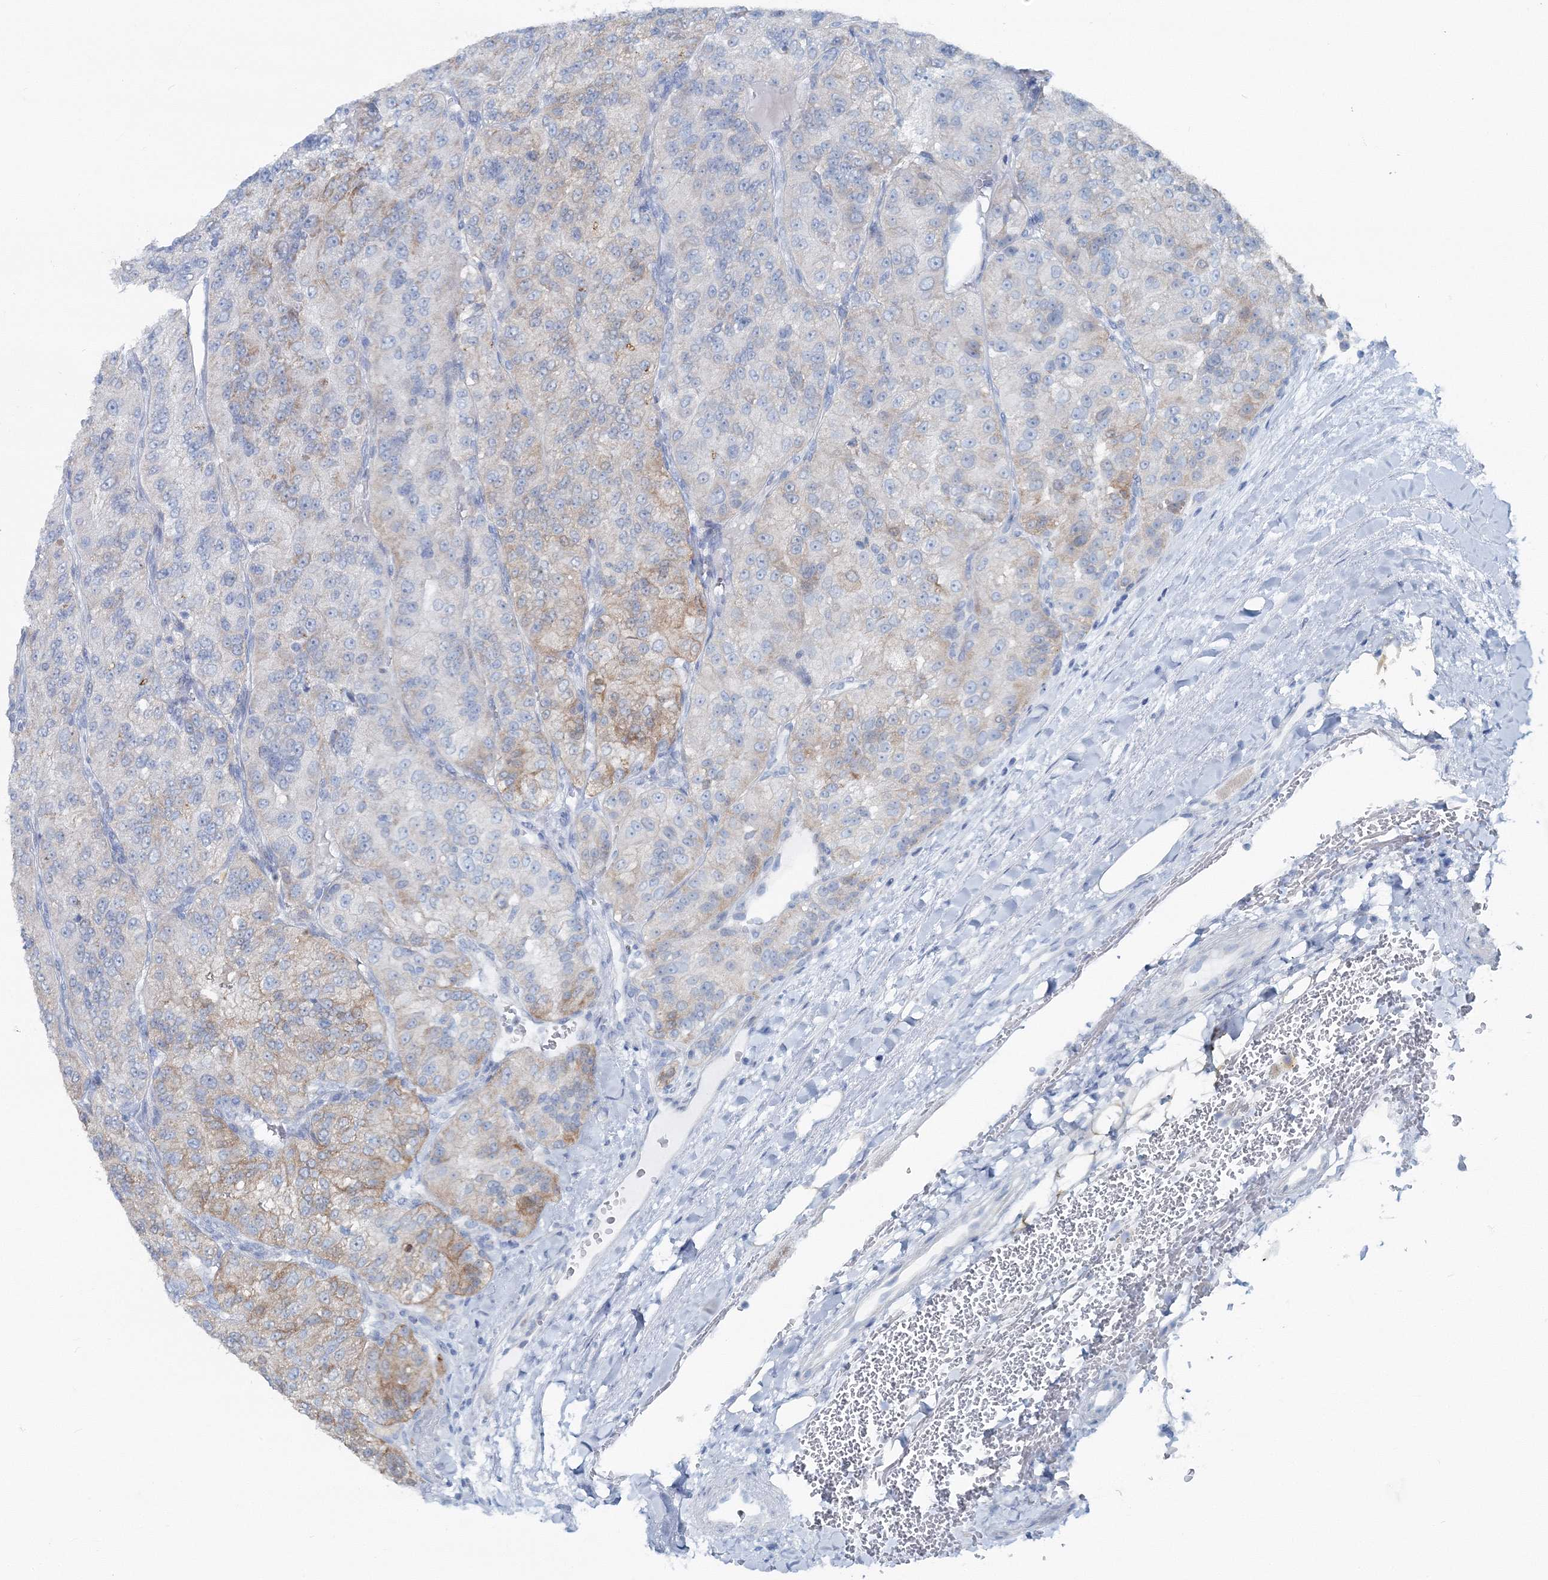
{"staining": {"intensity": "weak", "quantity": "25%-75%", "location": "cytoplasmic/membranous"}, "tissue": "renal cancer", "cell_type": "Tumor cells", "image_type": "cancer", "snomed": [{"axis": "morphology", "description": "Adenocarcinoma, NOS"}, {"axis": "topography", "description": "Kidney"}], "caption": "Human renal cancer (adenocarcinoma) stained for a protein (brown) reveals weak cytoplasmic/membranous positive staining in approximately 25%-75% of tumor cells.", "gene": "GABARAPL2", "patient": {"sex": "female", "age": 63}}